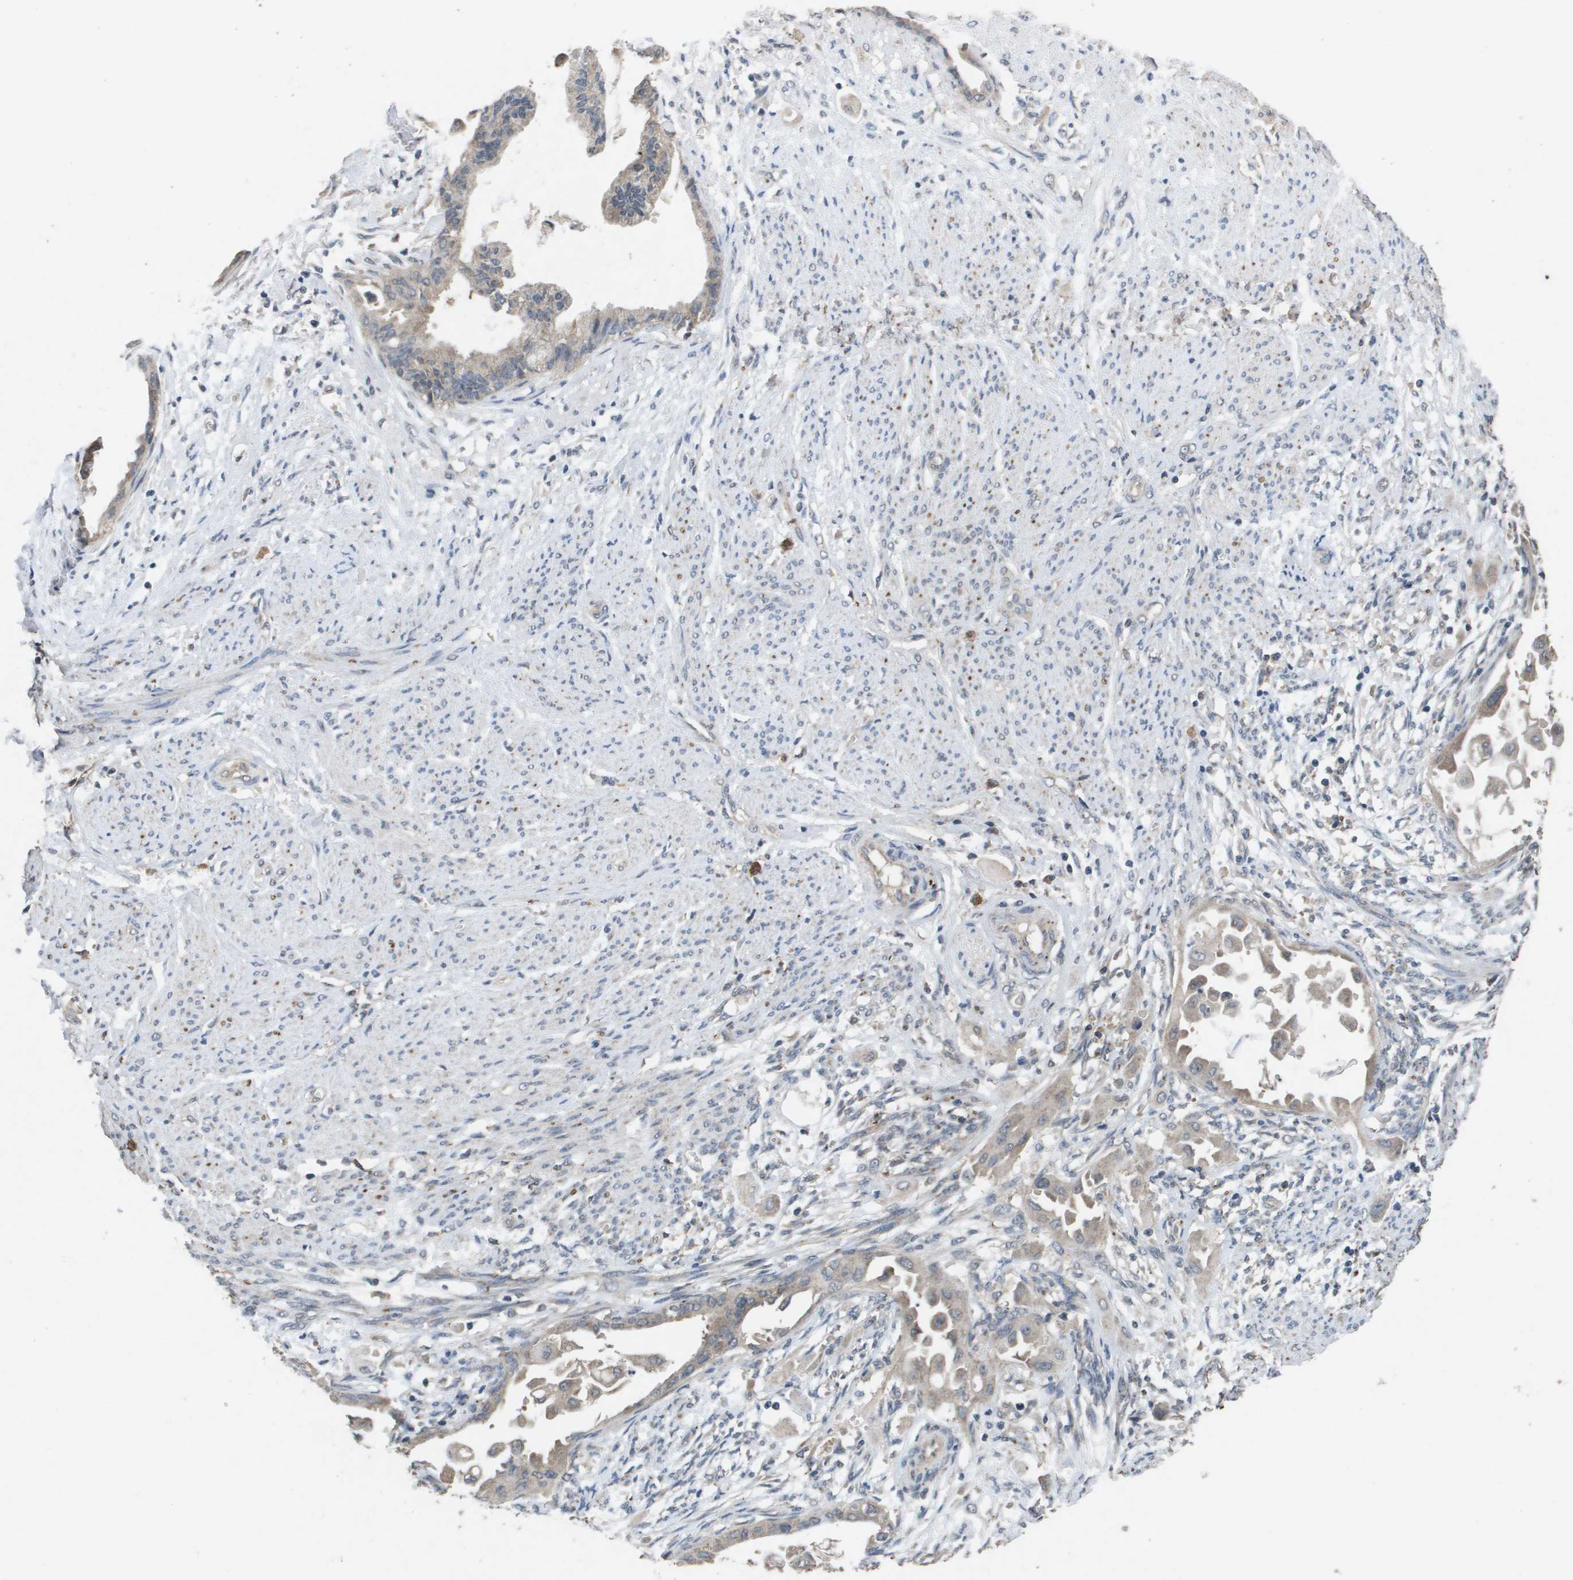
{"staining": {"intensity": "weak", "quantity": "<25%", "location": "cytoplasmic/membranous"}, "tissue": "cervical cancer", "cell_type": "Tumor cells", "image_type": "cancer", "snomed": [{"axis": "morphology", "description": "Normal tissue, NOS"}, {"axis": "morphology", "description": "Adenocarcinoma, NOS"}, {"axis": "topography", "description": "Cervix"}, {"axis": "topography", "description": "Endometrium"}], "caption": "Immunohistochemical staining of cervical adenocarcinoma reveals no significant positivity in tumor cells. (DAB immunohistochemistry with hematoxylin counter stain).", "gene": "PROC", "patient": {"sex": "female", "age": 86}}